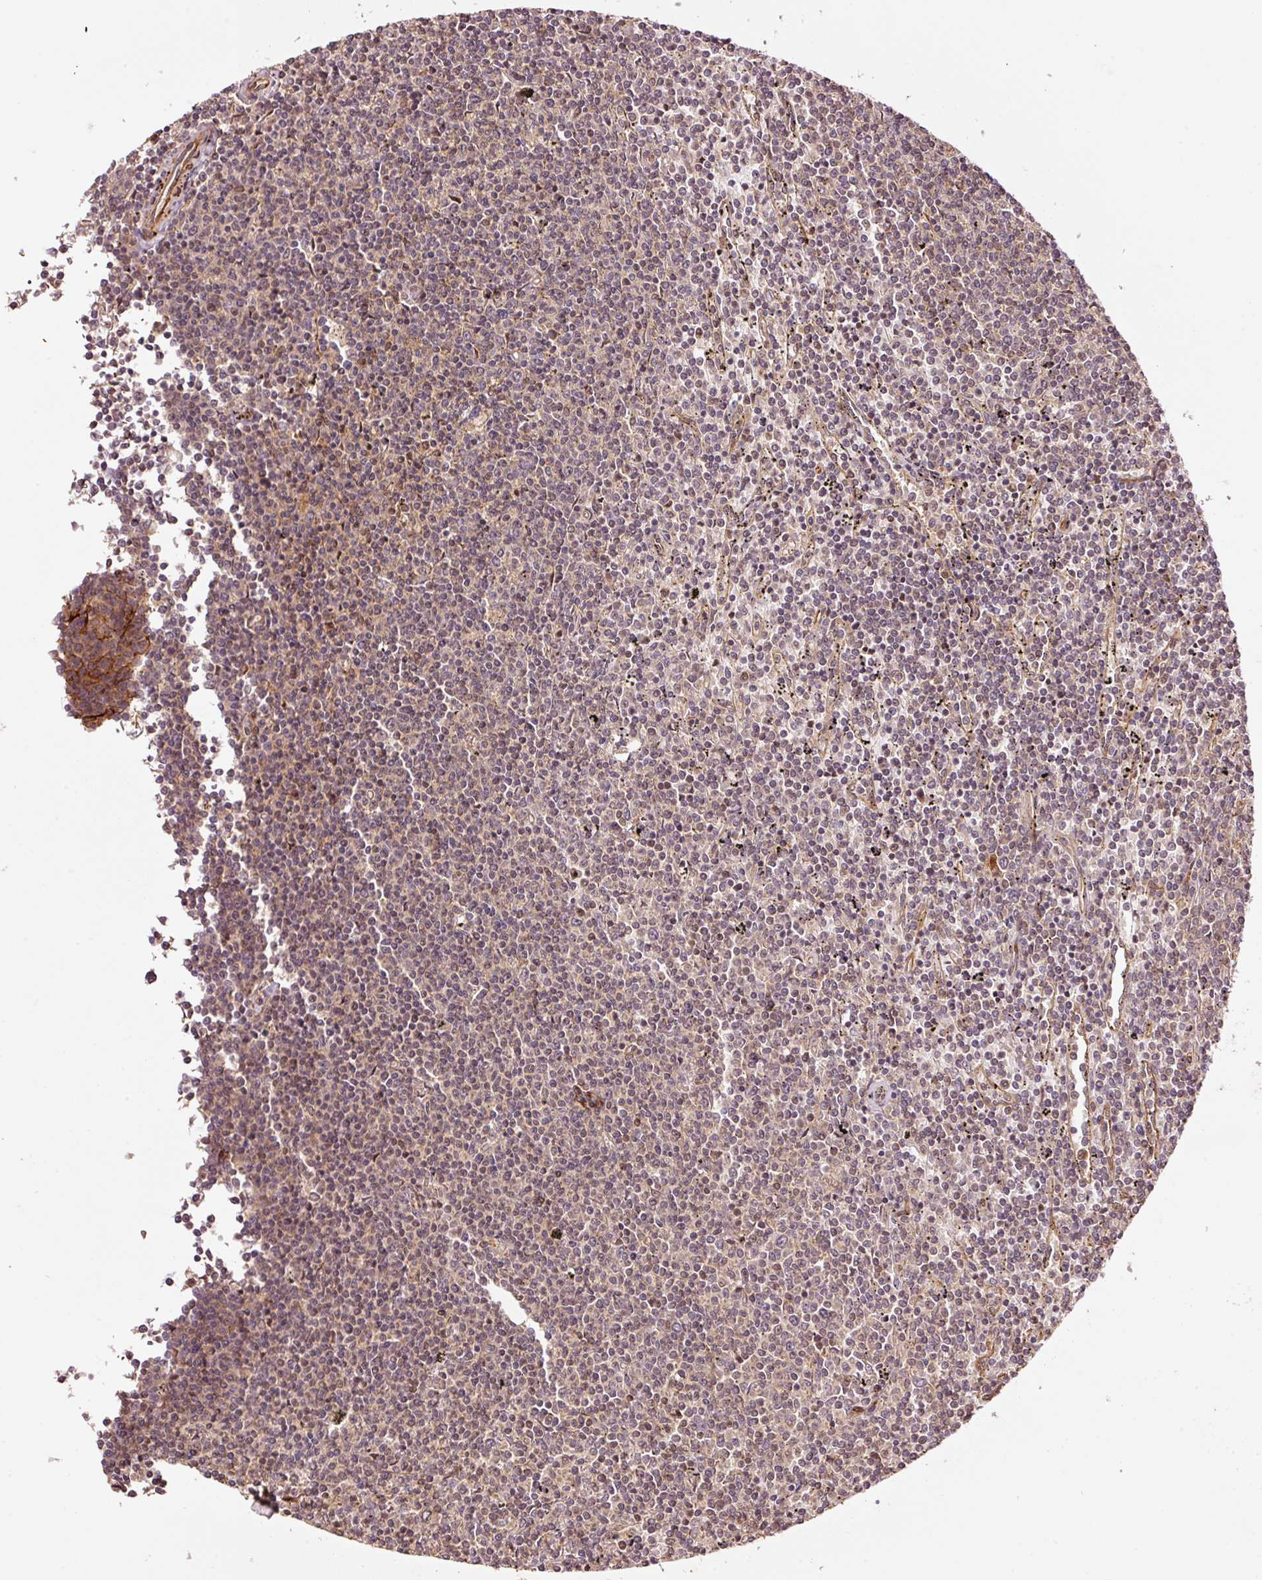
{"staining": {"intensity": "negative", "quantity": "none", "location": "none"}, "tissue": "lymphoma", "cell_type": "Tumor cells", "image_type": "cancer", "snomed": [{"axis": "morphology", "description": "Malignant lymphoma, non-Hodgkin's type, Low grade"}, {"axis": "topography", "description": "Spleen"}], "caption": "A high-resolution photomicrograph shows IHC staining of low-grade malignant lymphoma, non-Hodgkin's type, which shows no significant positivity in tumor cells.", "gene": "OXER1", "patient": {"sex": "female", "age": 50}}